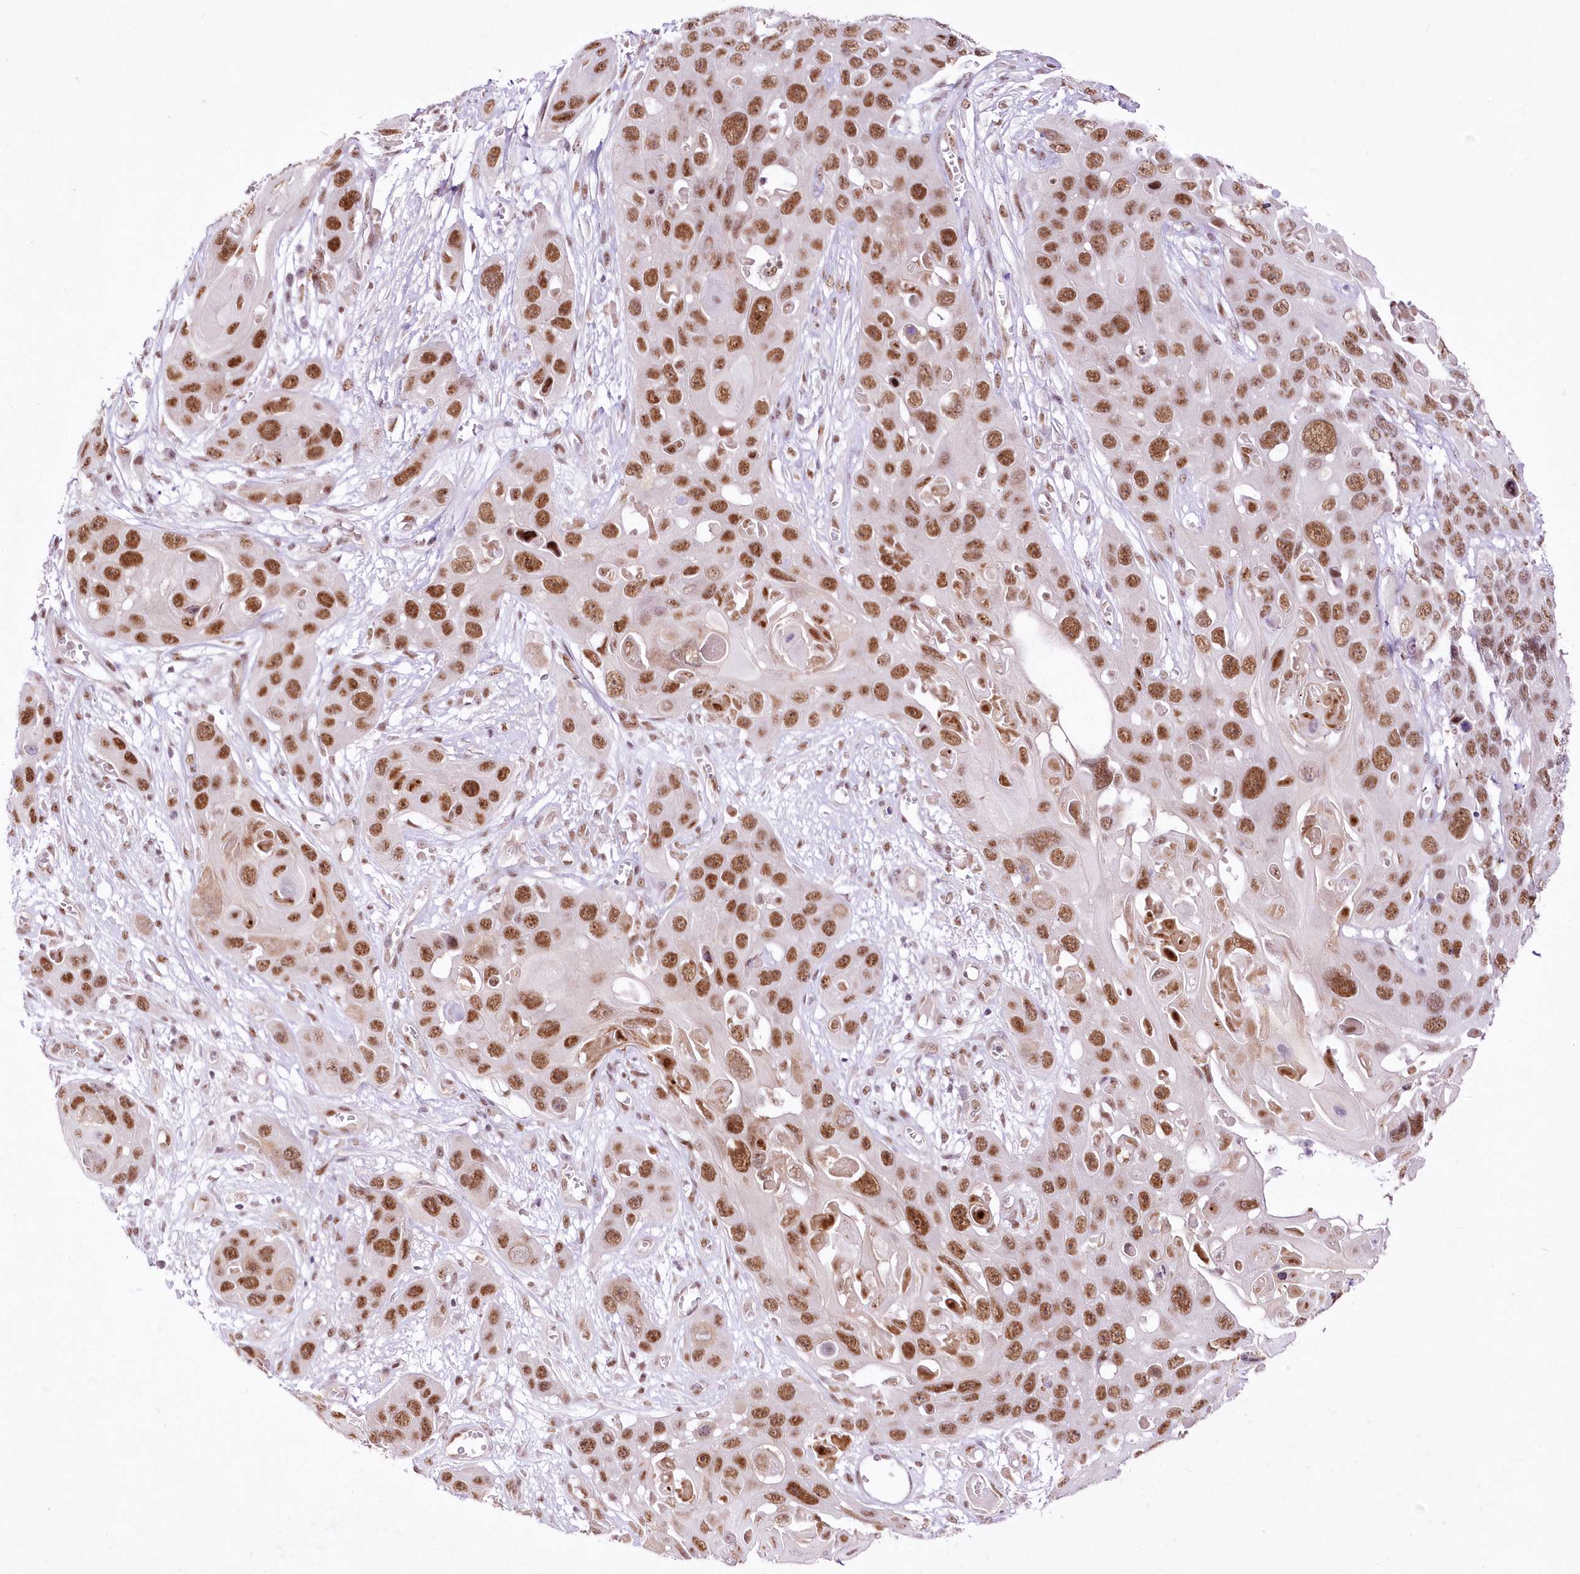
{"staining": {"intensity": "strong", "quantity": ">75%", "location": "nuclear"}, "tissue": "skin cancer", "cell_type": "Tumor cells", "image_type": "cancer", "snomed": [{"axis": "morphology", "description": "Squamous cell carcinoma, NOS"}, {"axis": "topography", "description": "Skin"}], "caption": "Immunohistochemical staining of squamous cell carcinoma (skin) demonstrates high levels of strong nuclear protein staining in about >75% of tumor cells. Nuclei are stained in blue.", "gene": "NSUN2", "patient": {"sex": "male", "age": 55}}